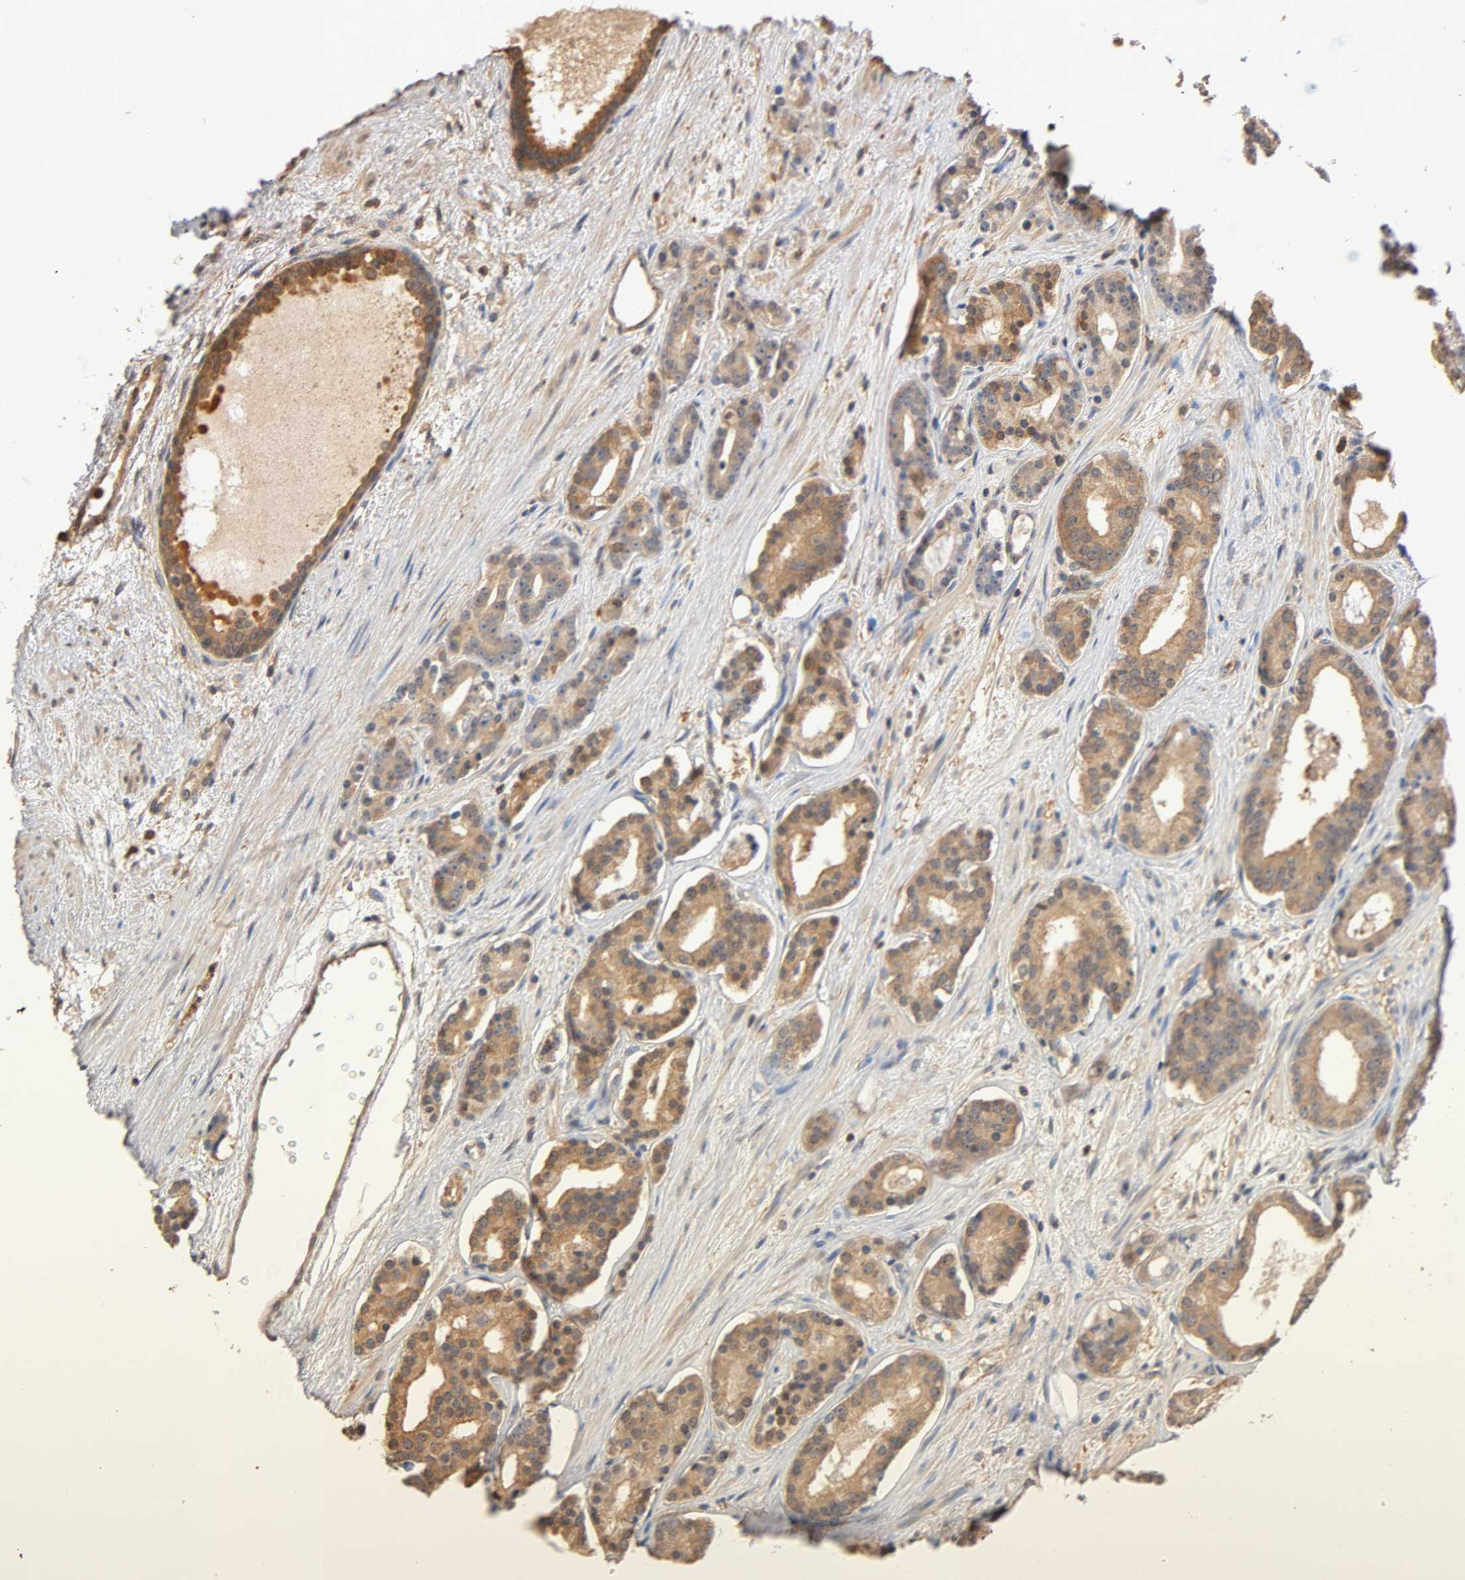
{"staining": {"intensity": "moderate", "quantity": ">75%", "location": "cytoplasmic/membranous"}, "tissue": "prostate cancer", "cell_type": "Tumor cells", "image_type": "cancer", "snomed": [{"axis": "morphology", "description": "Adenocarcinoma, Low grade"}, {"axis": "topography", "description": "Prostate"}], "caption": "This photomicrograph reveals low-grade adenocarcinoma (prostate) stained with IHC to label a protein in brown. The cytoplasmic/membranous of tumor cells show moderate positivity for the protein. Nuclei are counter-stained blue.", "gene": "ALDOA", "patient": {"sex": "male", "age": 63}}